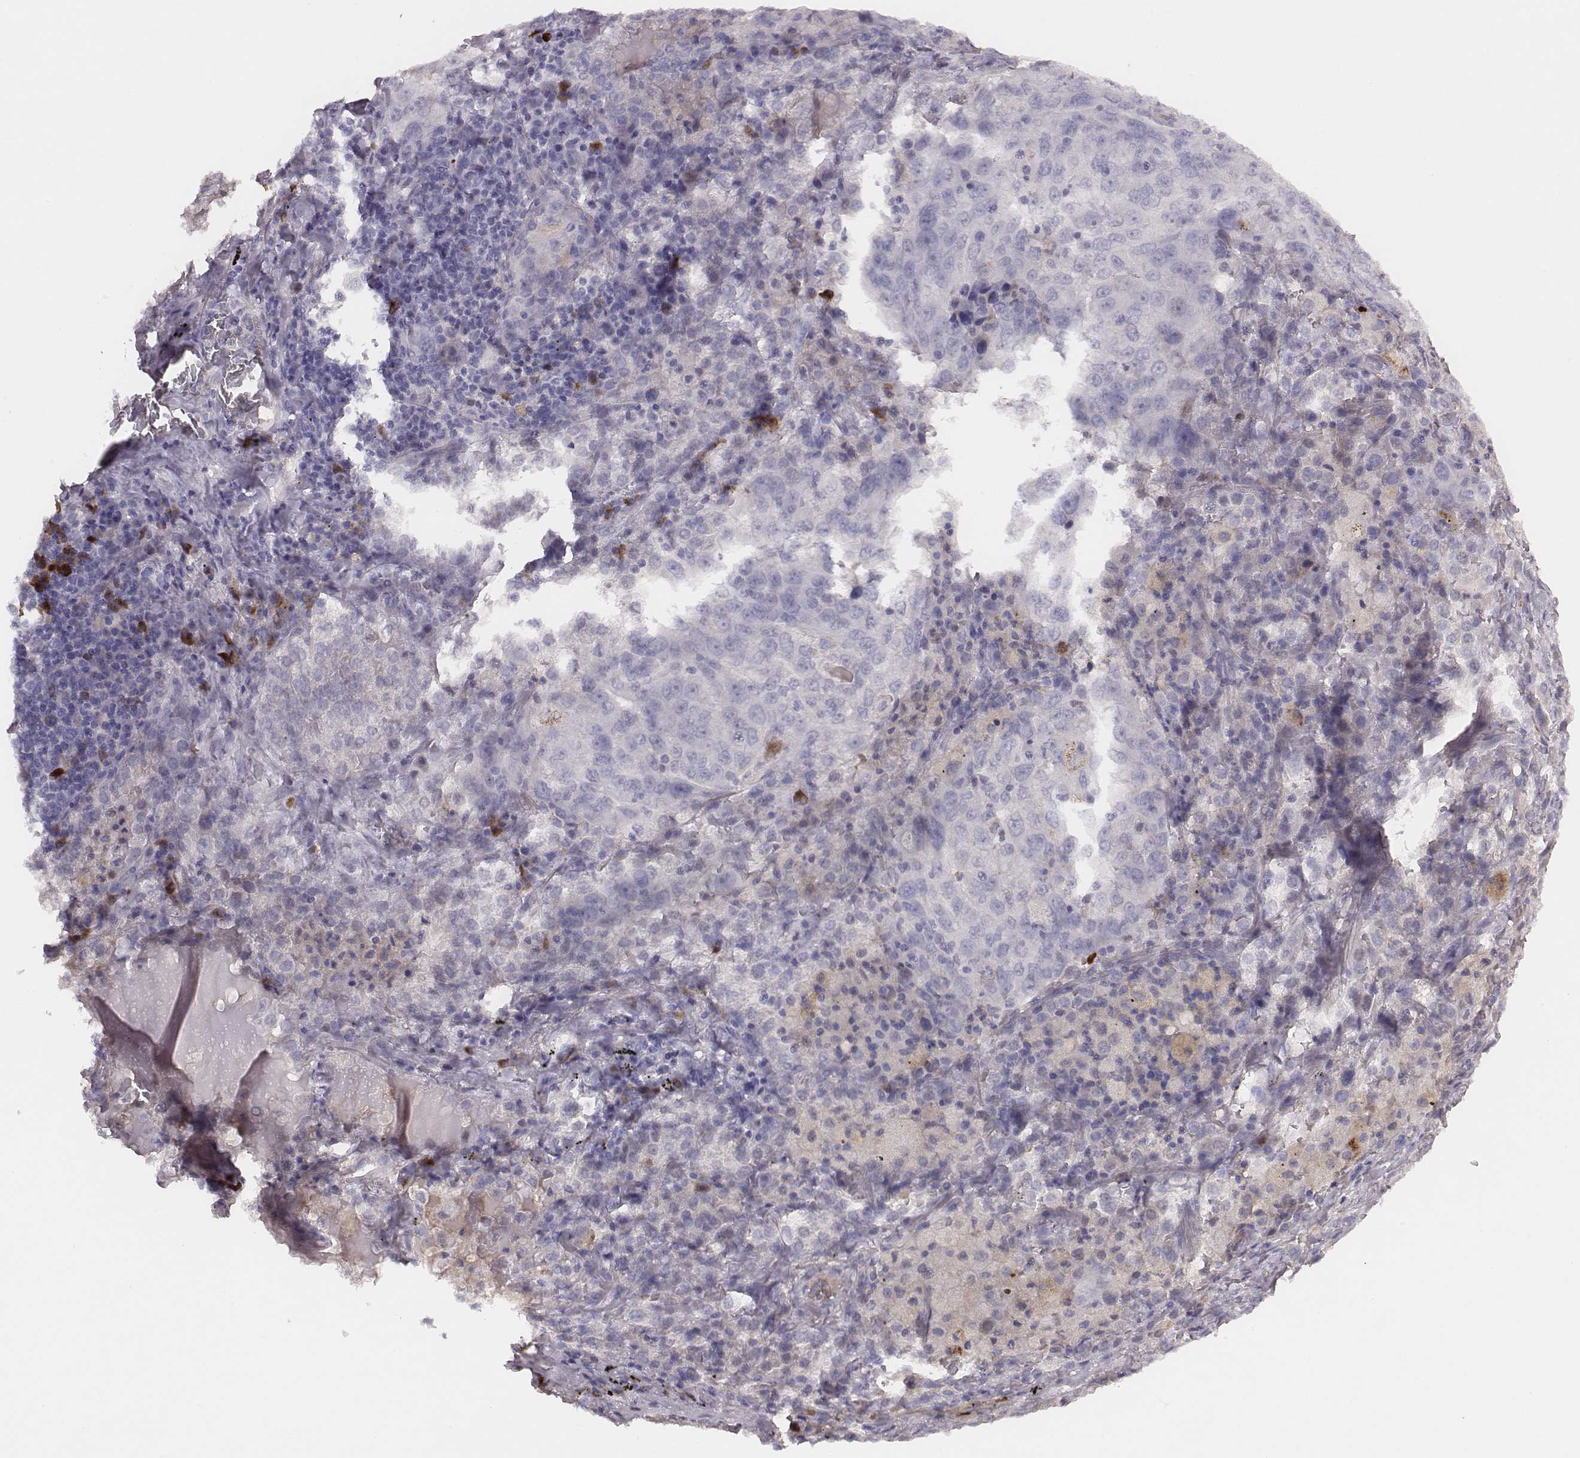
{"staining": {"intensity": "negative", "quantity": "none", "location": "none"}, "tissue": "lung cancer", "cell_type": "Tumor cells", "image_type": "cancer", "snomed": [{"axis": "morphology", "description": "Adenocarcinoma, NOS"}, {"axis": "topography", "description": "Lung"}], "caption": "Lung cancer (adenocarcinoma) stained for a protein using immunohistochemistry (IHC) shows no expression tumor cells.", "gene": "SLC22A6", "patient": {"sex": "female", "age": 61}}